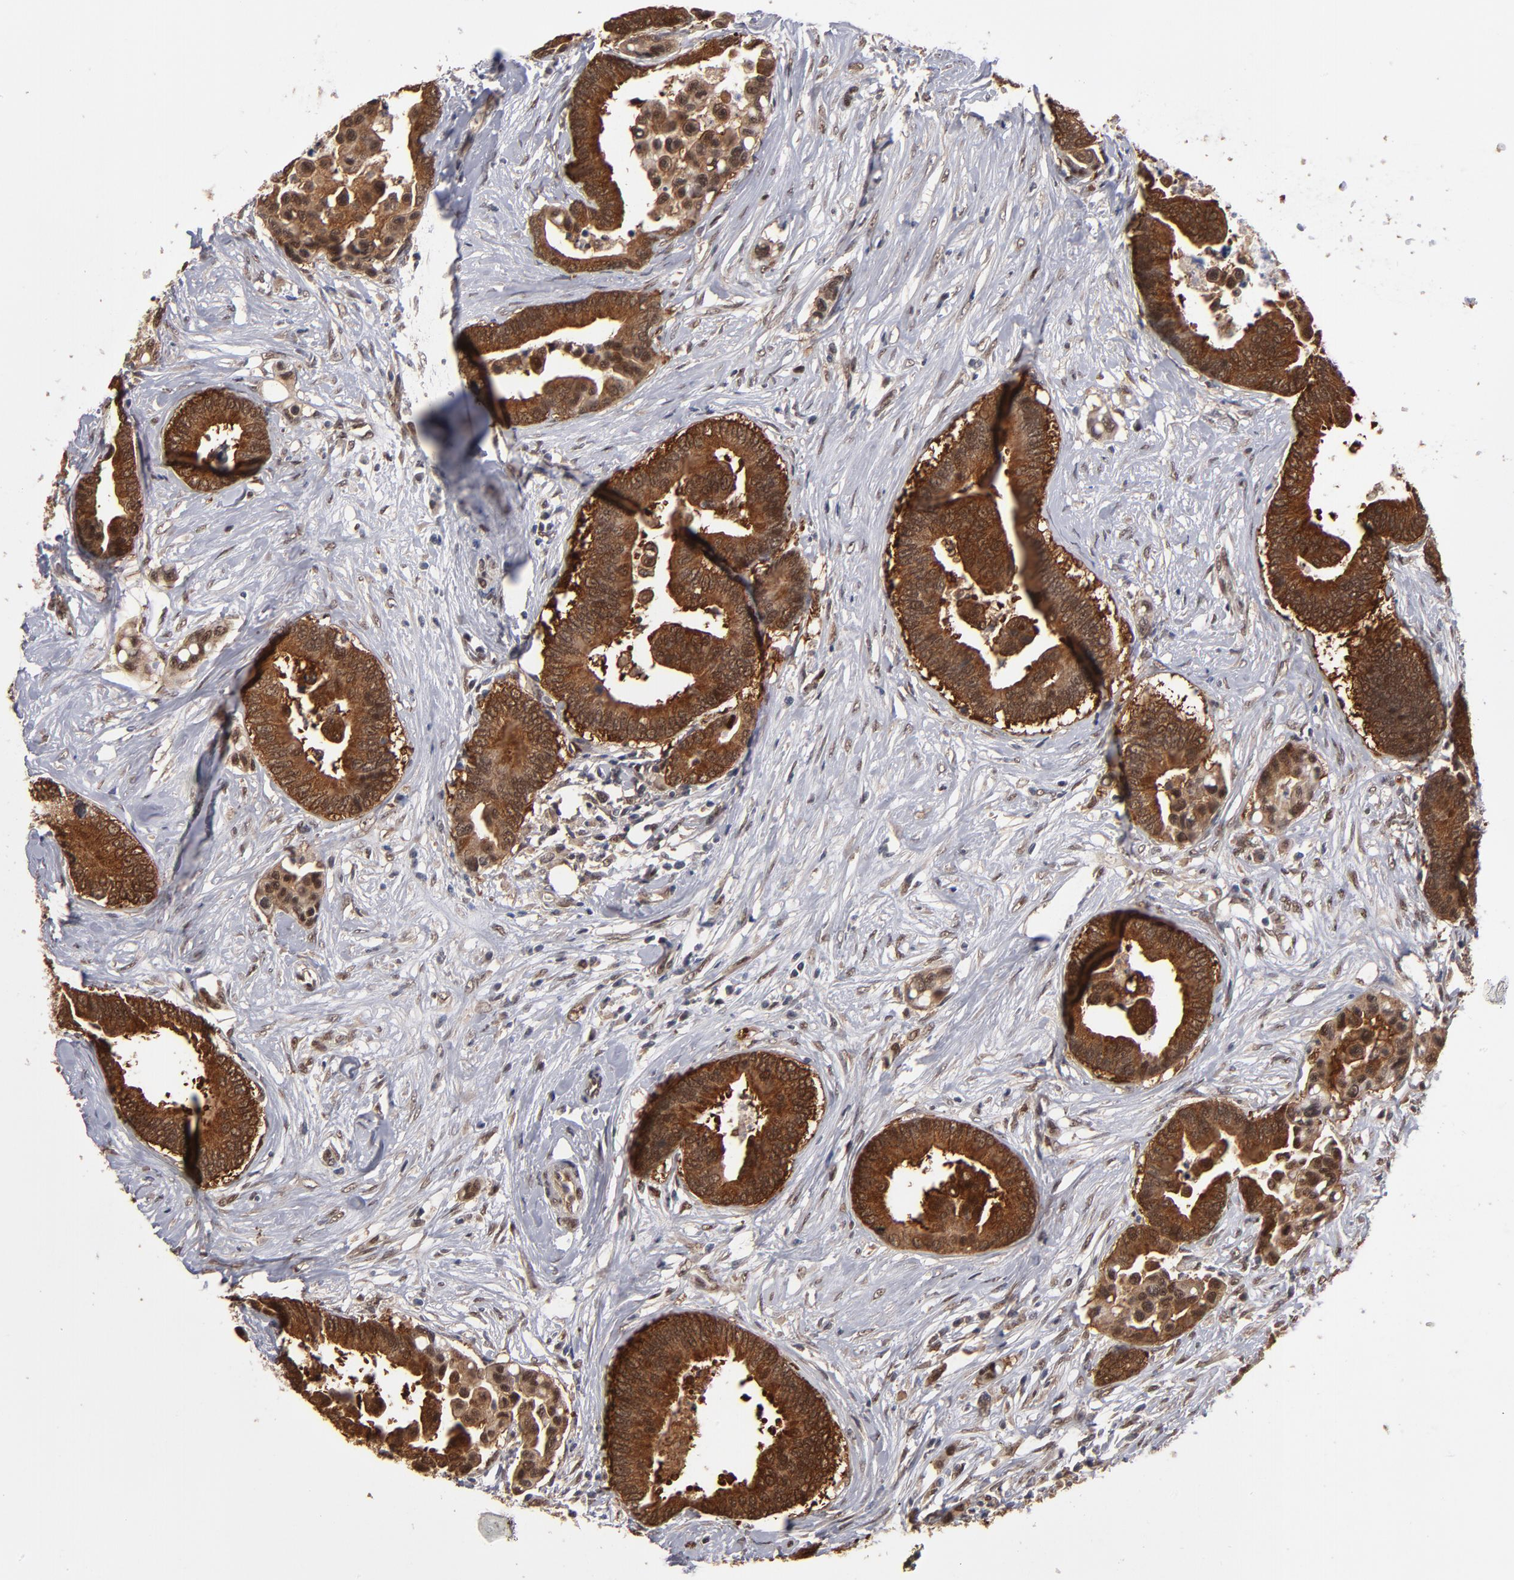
{"staining": {"intensity": "strong", "quantity": ">75%", "location": "cytoplasmic/membranous,nuclear"}, "tissue": "colorectal cancer", "cell_type": "Tumor cells", "image_type": "cancer", "snomed": [{"axis": "morphology", "description": "Adenocarcinoma, NOS"}, {"axis": "topography", "description": "Colon"}], "caption": "Immunohistochemistry (IHC) image of neoplastic tissue: human colorectal adenocarcinoma stained using immunohistochemistry (IHC) shows high levels of strong protein expression localized specifically in the cytoplasmic/membranous and nuclear of tumor cells, appearing as a cytoplasmic/membranous and nuclear brown color.", "gene": "HUWE1", "patient": {"sex": "male", "age": 82}}